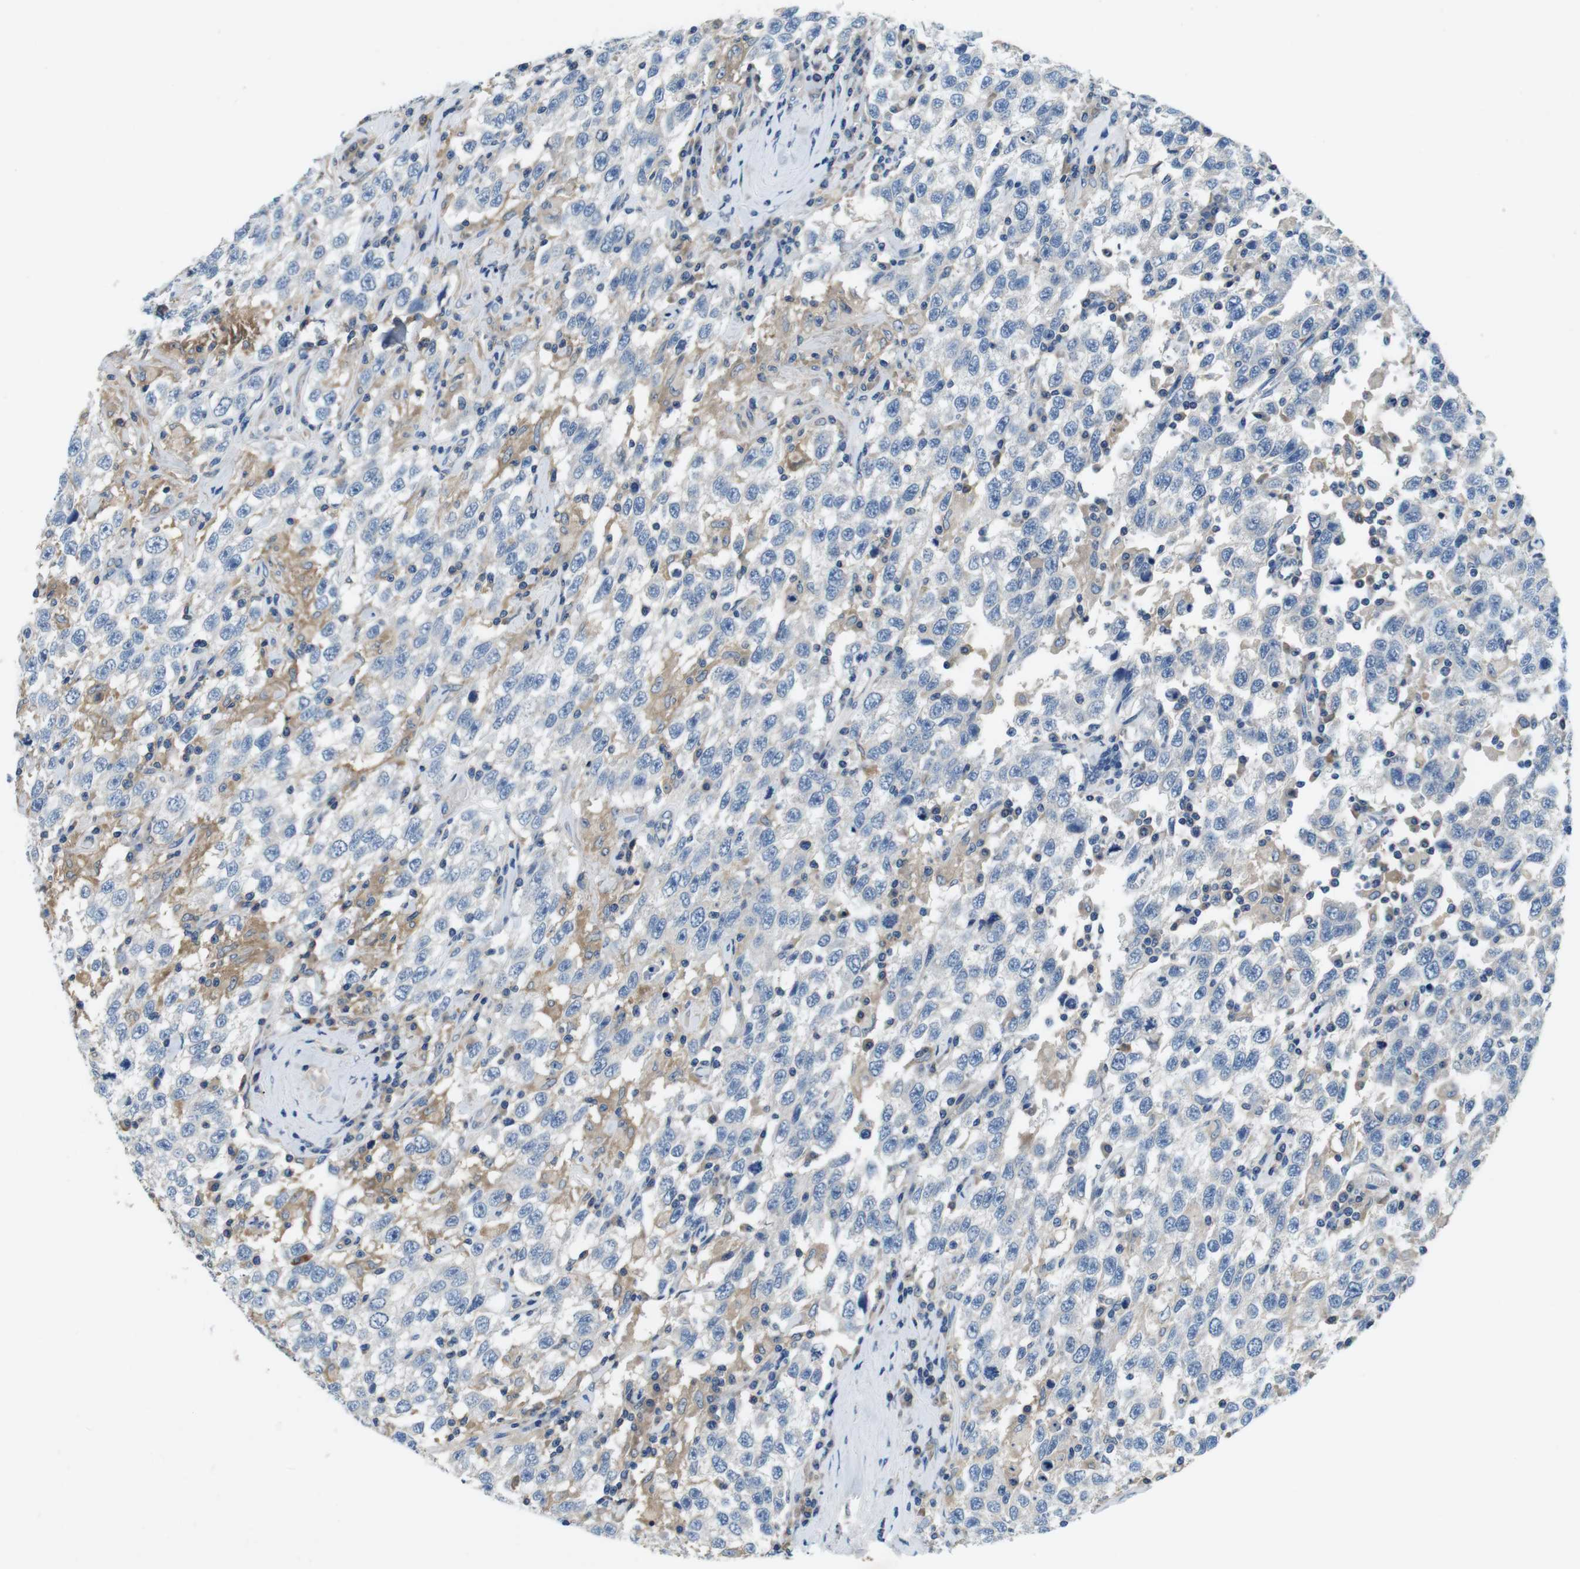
{"staining": {"intensity": "negative", "quantity": "none", "location": "none"}, "tissue": "testis cancer", "cell_type": "Tumor cells", "image_type": "cancer", "snomed": [{"axis": "morphology", "description": "Seminoma, NOS"}, {"axis": "topography", "description": "Testis"}], "caption": "This is an immunohistochemistry histopathology image of testis cancer (seminoma). There is no positivity in tumor cells.", "gene": "DENND4C", "patient": {"sex": "male", "age": 41}}